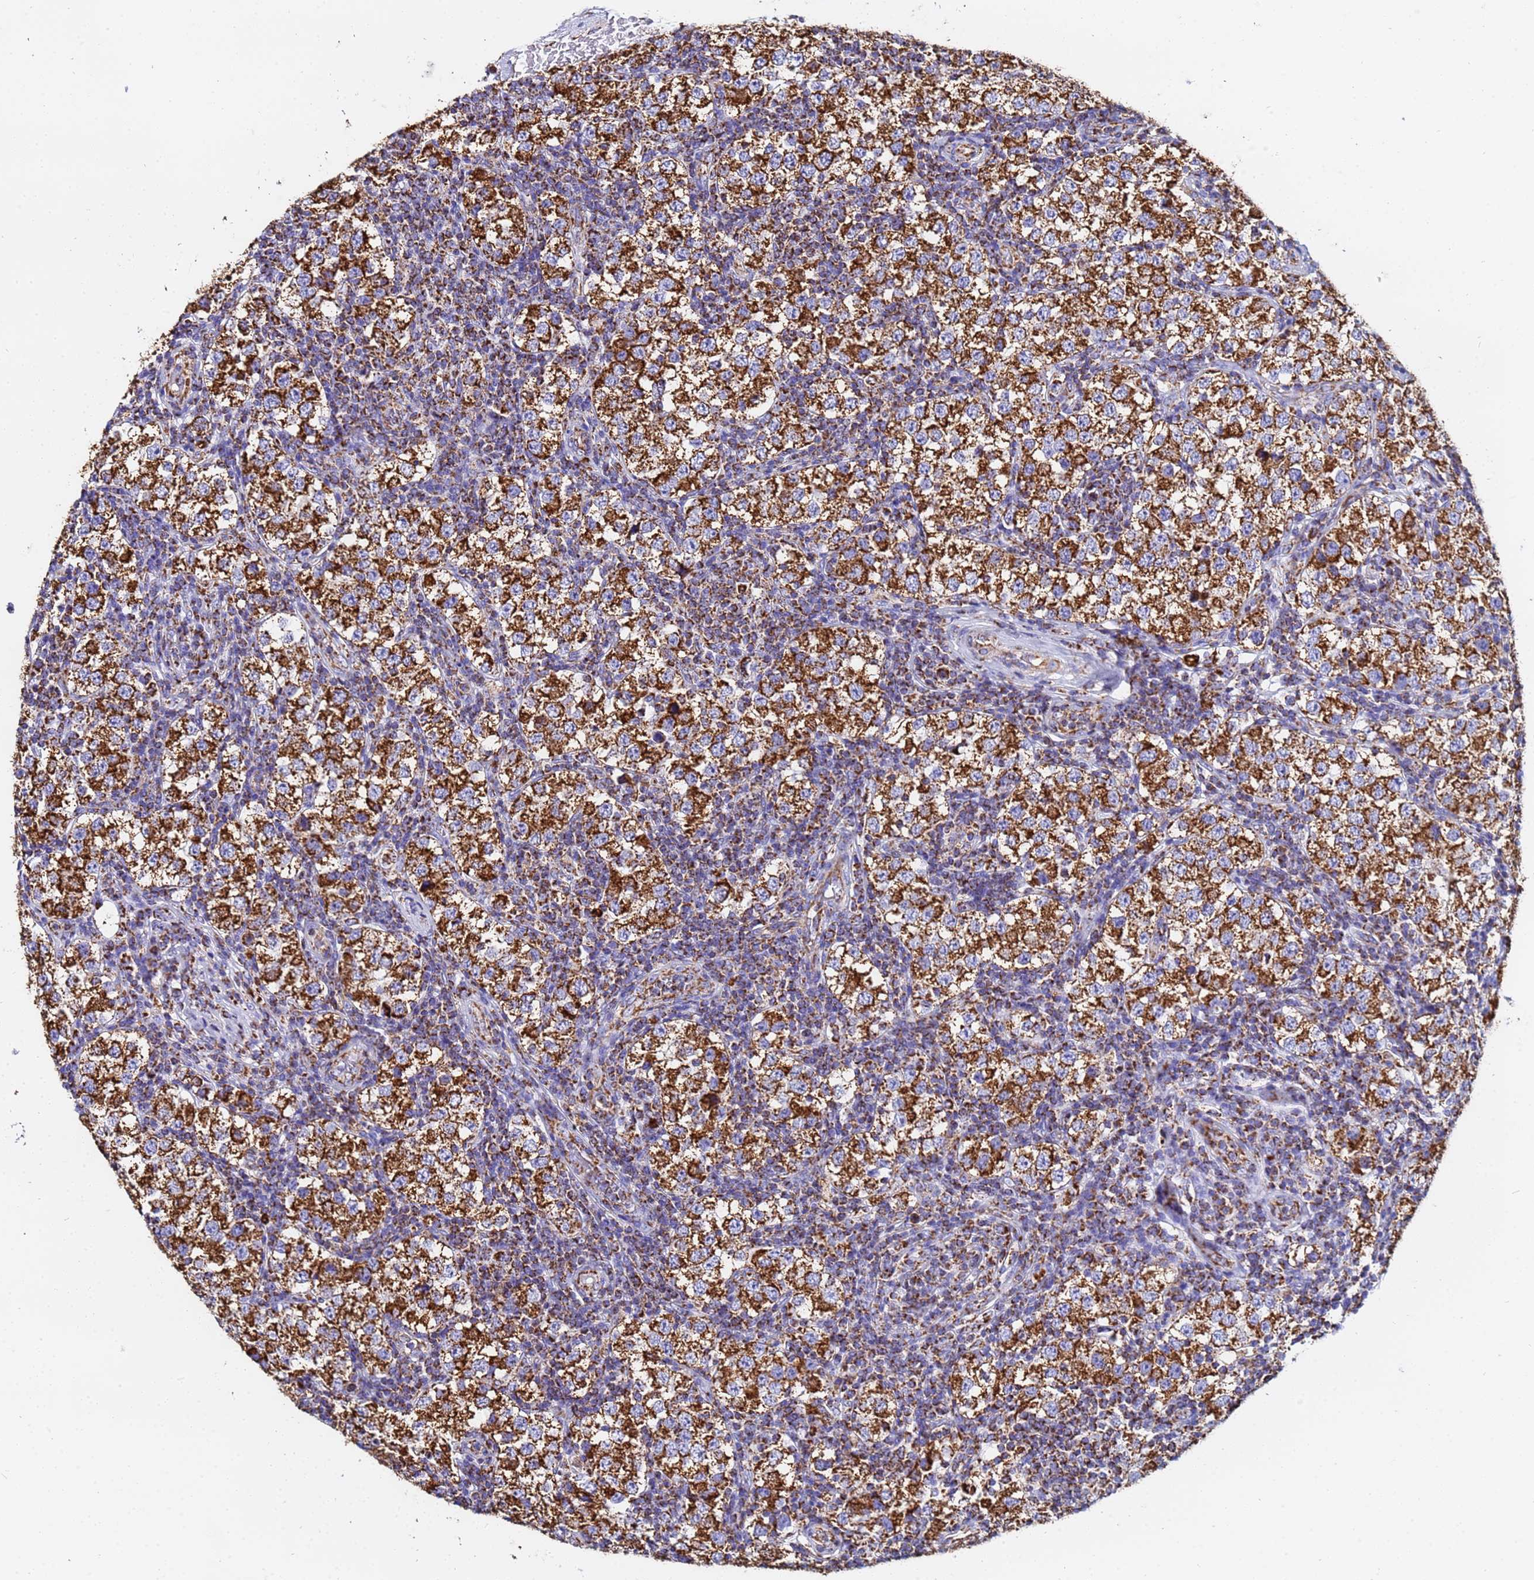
{"staining": {"intensity": "strong", "quantity": ">75%", "location": "cytoplasmic/membranous"}, "tissue": "testis cancer", "cell_type": "Tumor cells", "image_type": "cancer", "snomed": [{"axis": "morphology", "description": "Seminoma, NOS"}, {"axis": "topography", "description": "Testis"}], "caption": "Tumor cells show high levels of strong cytoplasmic/membranous positivity in about >75% of cells in testis seminoma. (brown staining indicates protein expression, while blue staining denotes nuclei).", "gene": "PHB2", "patient": {"sex": "male", "age": 34}}